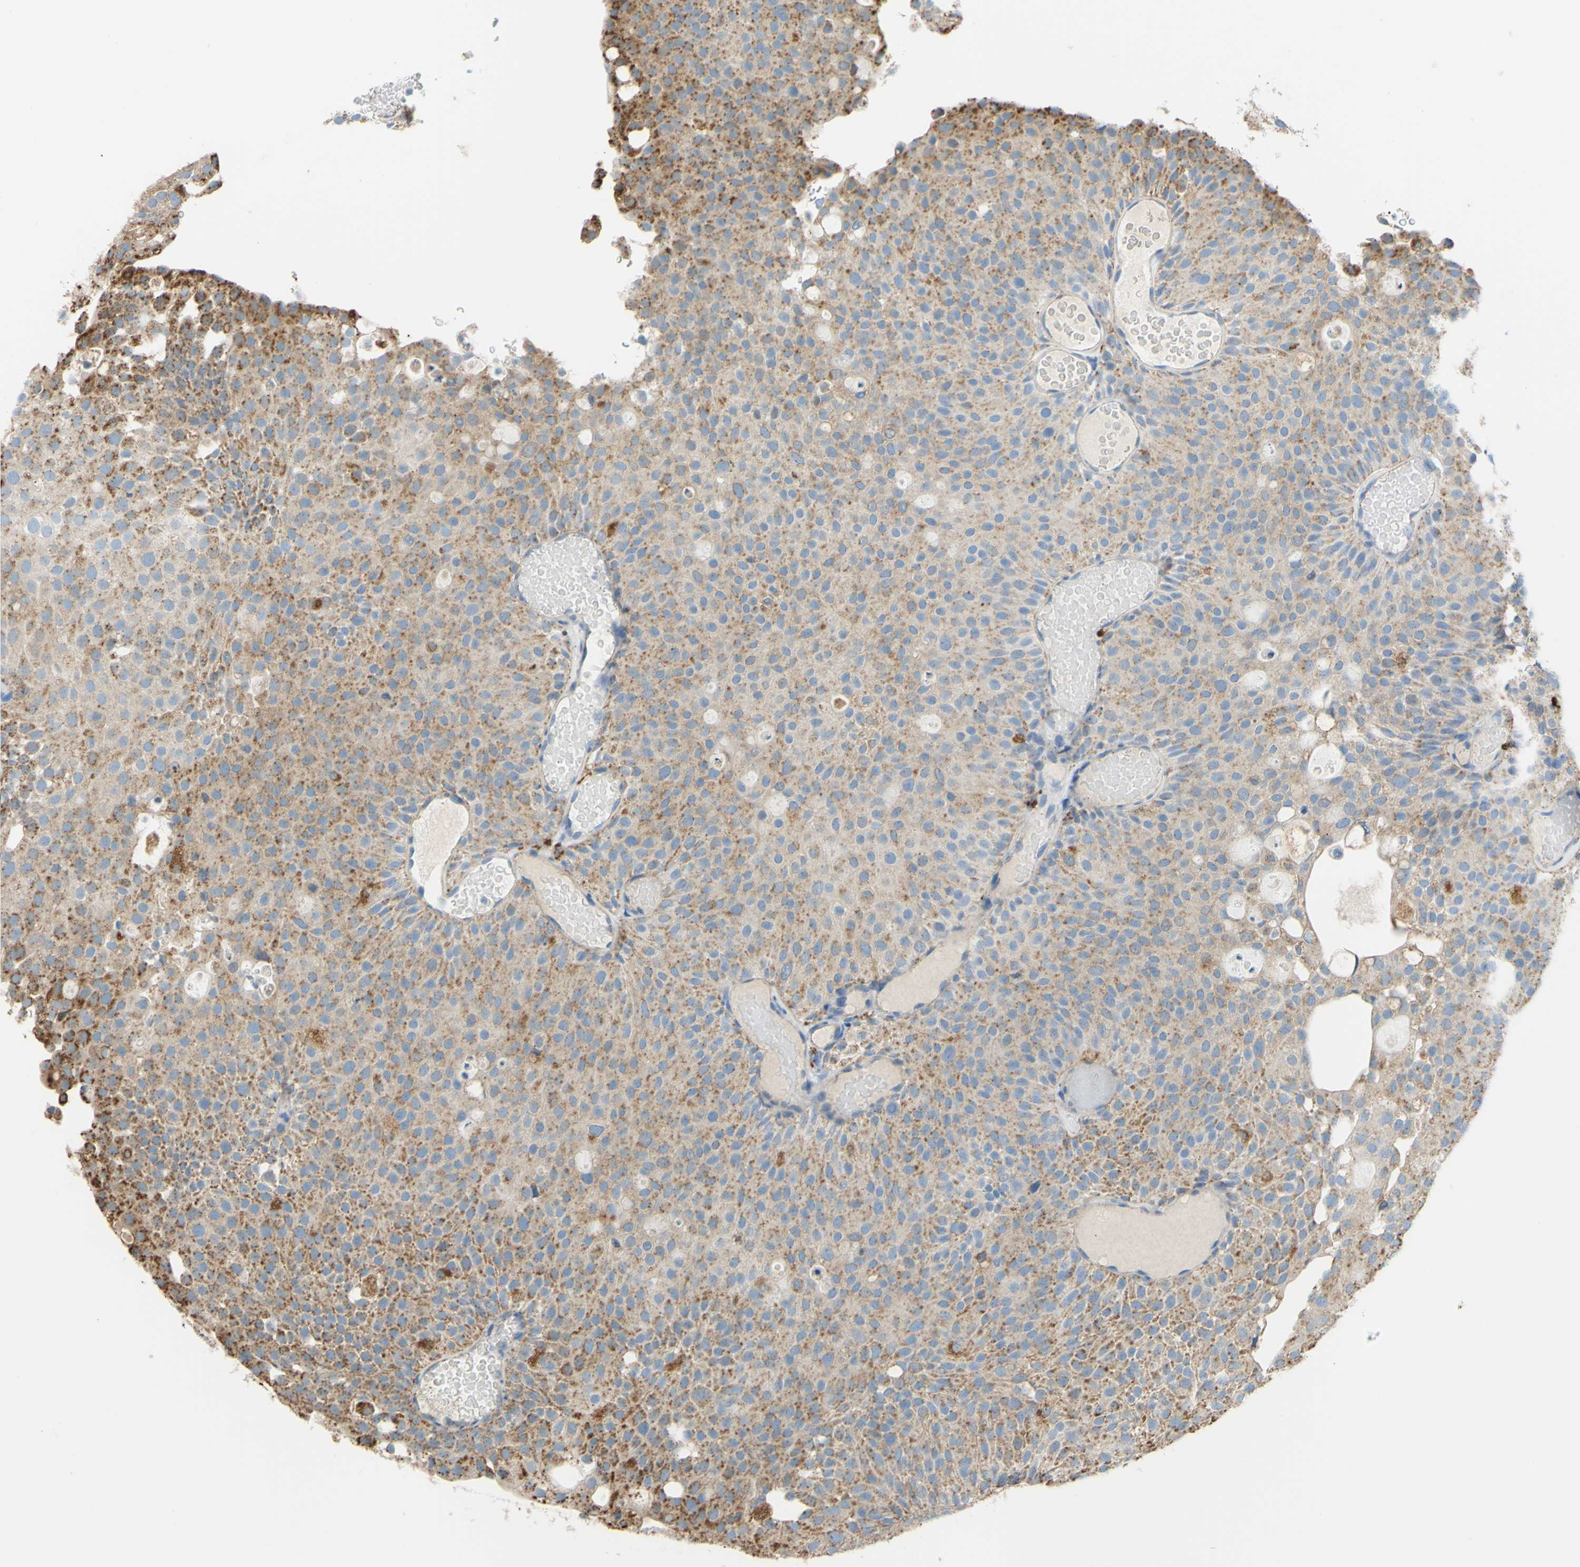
{"staining": {"intensity": "moderate", "quantity": ">75%", "location": "cytoplasmic/membranous"}, "tissue": "urothelial cancer", "cell_type": "Tumor cells", "image_type": "cancer", "snomed": [{"axis": "morphology", "description": "Urothelial carcinoma, Low grade"}, {"axis": "topography", "description": "Urinary bladder"}], "caption": "There is medium levels of moderate cytoplasmic/membranous positivity in tumor cells of urothelial cancer, as demonstrated by immunohistochemical staining (brown color).", "gene": "CTSD", "patient": {"sex": "male", "age": 78}}